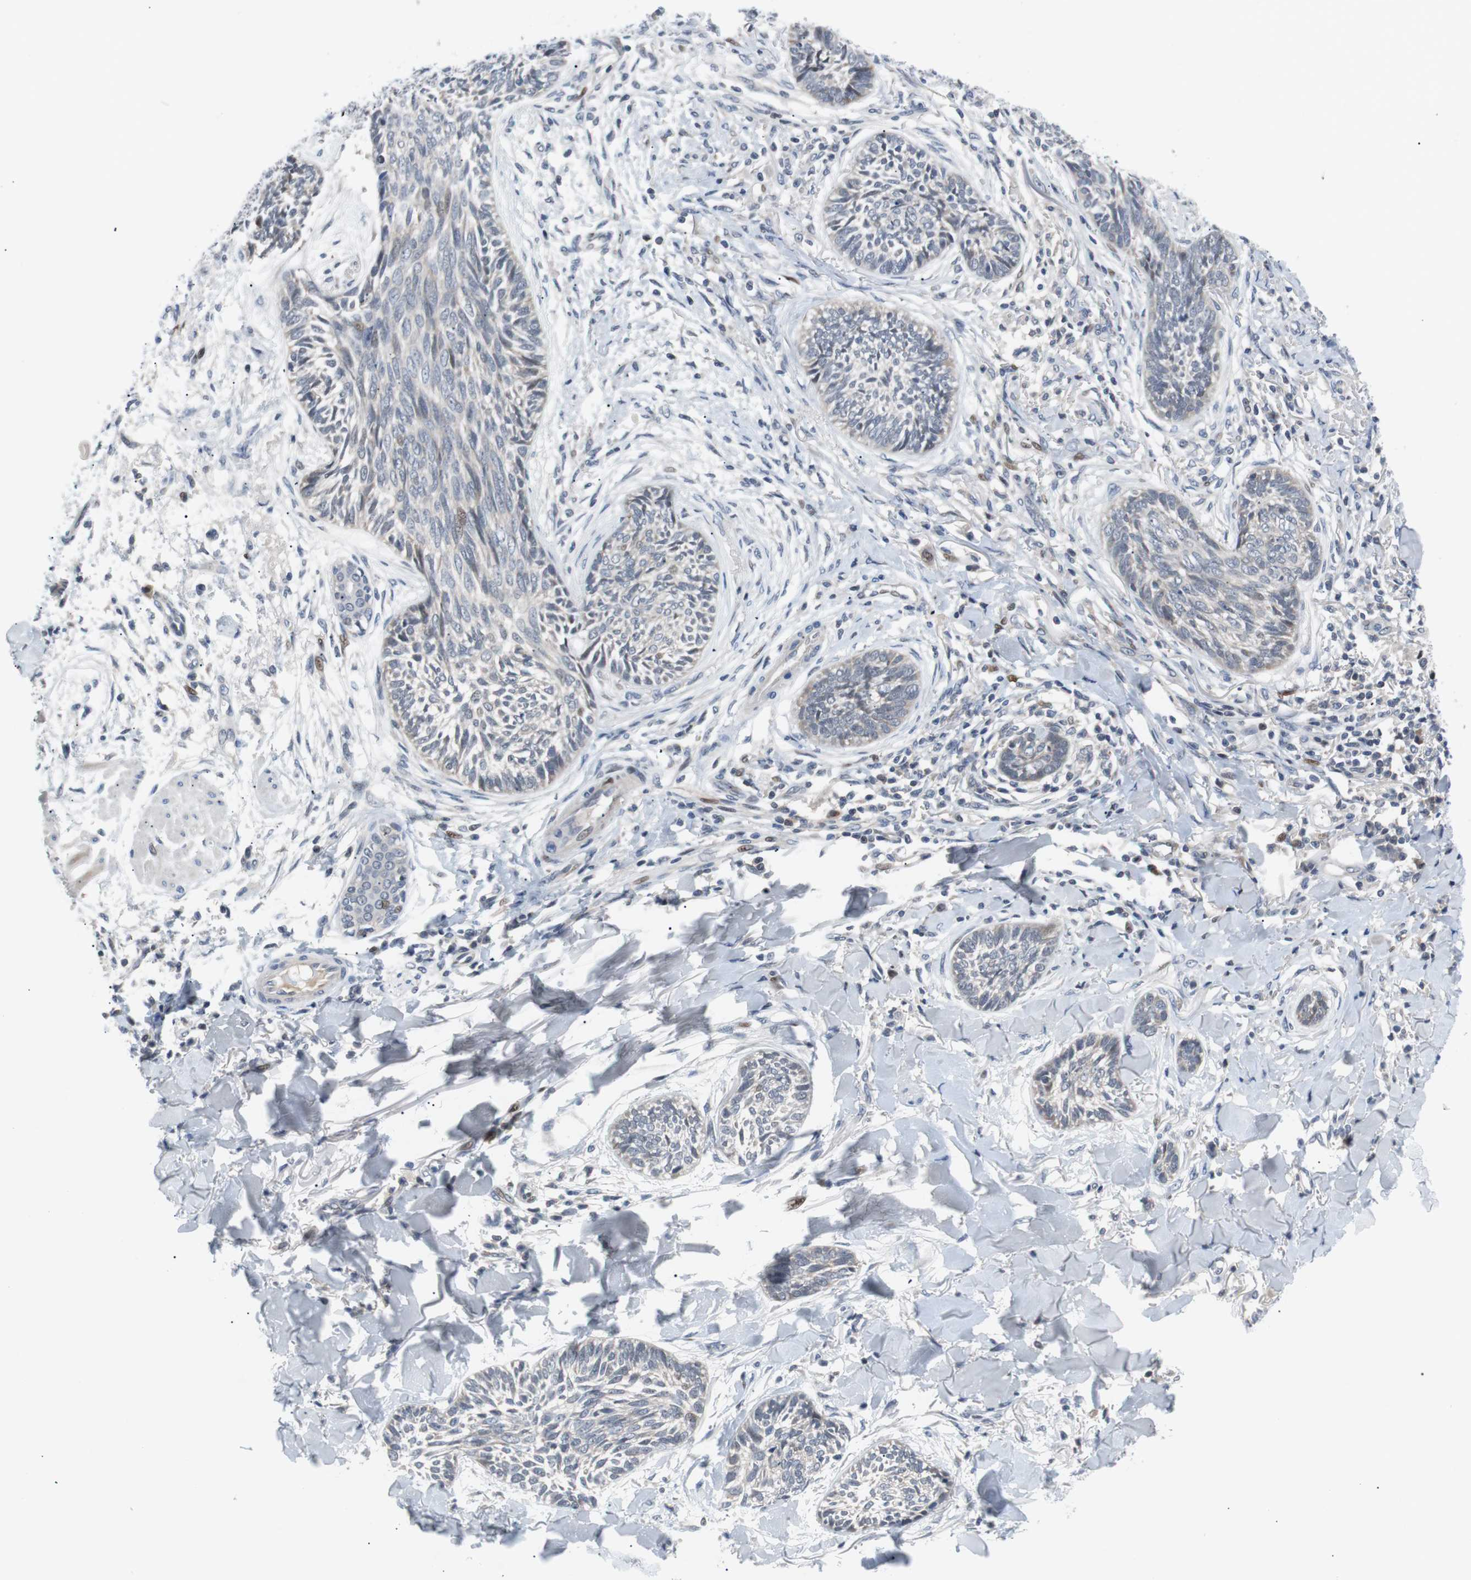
{"staining": {"intensity": "weak", "quantity": "<25%", "location": "nuclear"}, "tissue": "skin cancer", "cell_type": "Tumor cells", "image_type": "cancer", "snomed": [{"axis": "morphology", "description": "Papilloma, NOS"}, {"axis": "morphology", "description": "Basal cell carcinoma"}, {"axis": "topography", "description": "Skin"}], "caption": "A micrograph of human skin cancer is negative for staining in tumor cells. Brightfield microscopy of IHC stained with DAB (3,3'-diaminobenzidine) (brown) and hematoxylin (blue), captured at high magnification.", "gene": "MAP2K4", "patient": {"sex": "male", "age": 87}}